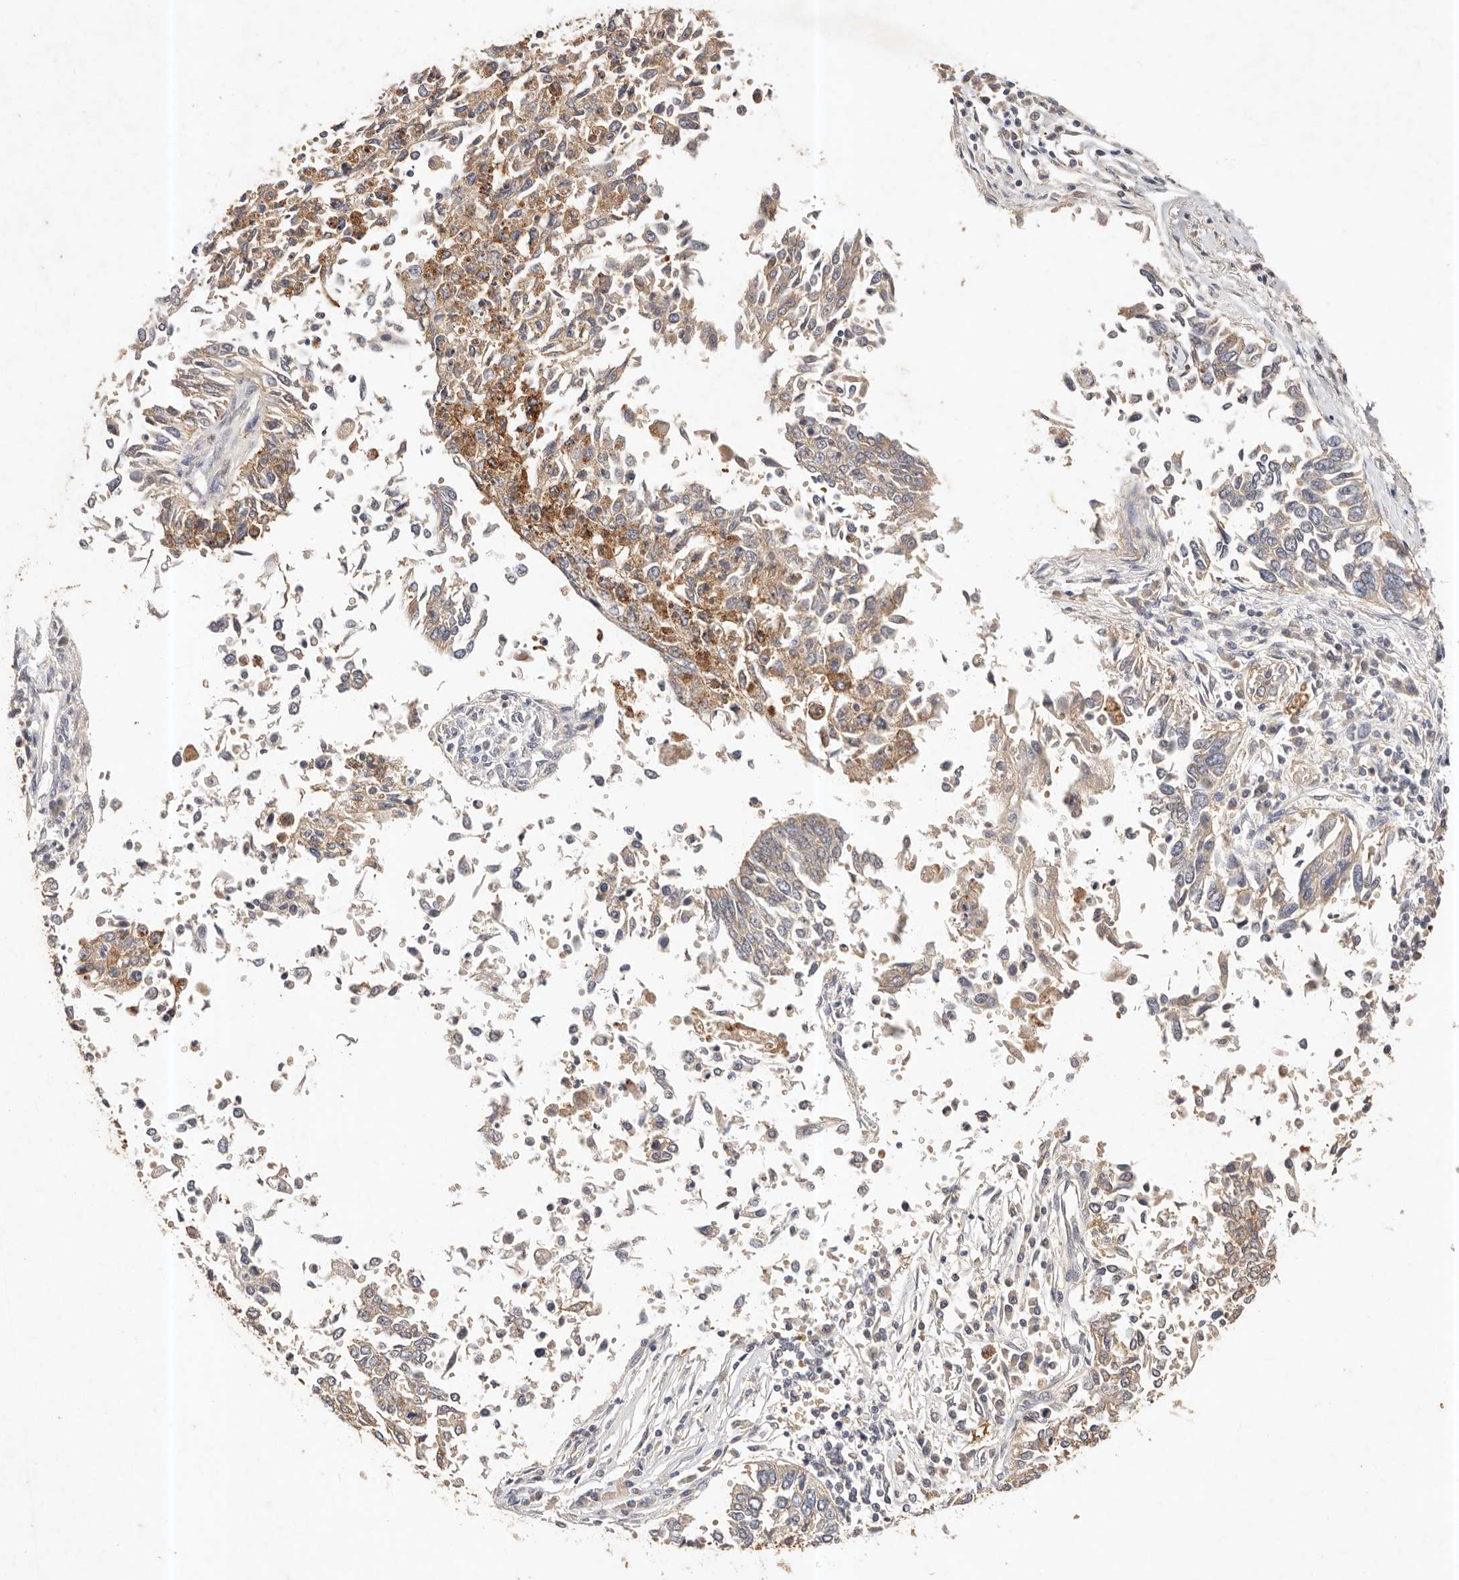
{"staining": {"intensity": "moderate", "quantity": "25%-75%", "location": "cytoplasmic/membranous"}, "tissue": "lung cancer", "cell_type": "Tumor cells", "image_type": "cancer", "snomed": [{"axis": "morphology", "description": "Normal tissue, NOS"}, {"axis": "morphology", "description": "Squamous cell carcinoma, NOS"}, {"axis": "topography", "description": "Cartilage tissue"}, {"axis": "topography", "description": "Bronchus"}, {"axis": "topography", "description": "Lung"}, {"axis": "topography", "description": "Peripheral nerve tissue"}], "caption": "Squamous cell carcinoma (lung) stained with a brown dye exhibits moderate cytoplasmic/membranous positive staining in approximately 25%-75% of tumor cells.", "gene": "CXADR", "patient": {"sex": "female", "age": 49}}